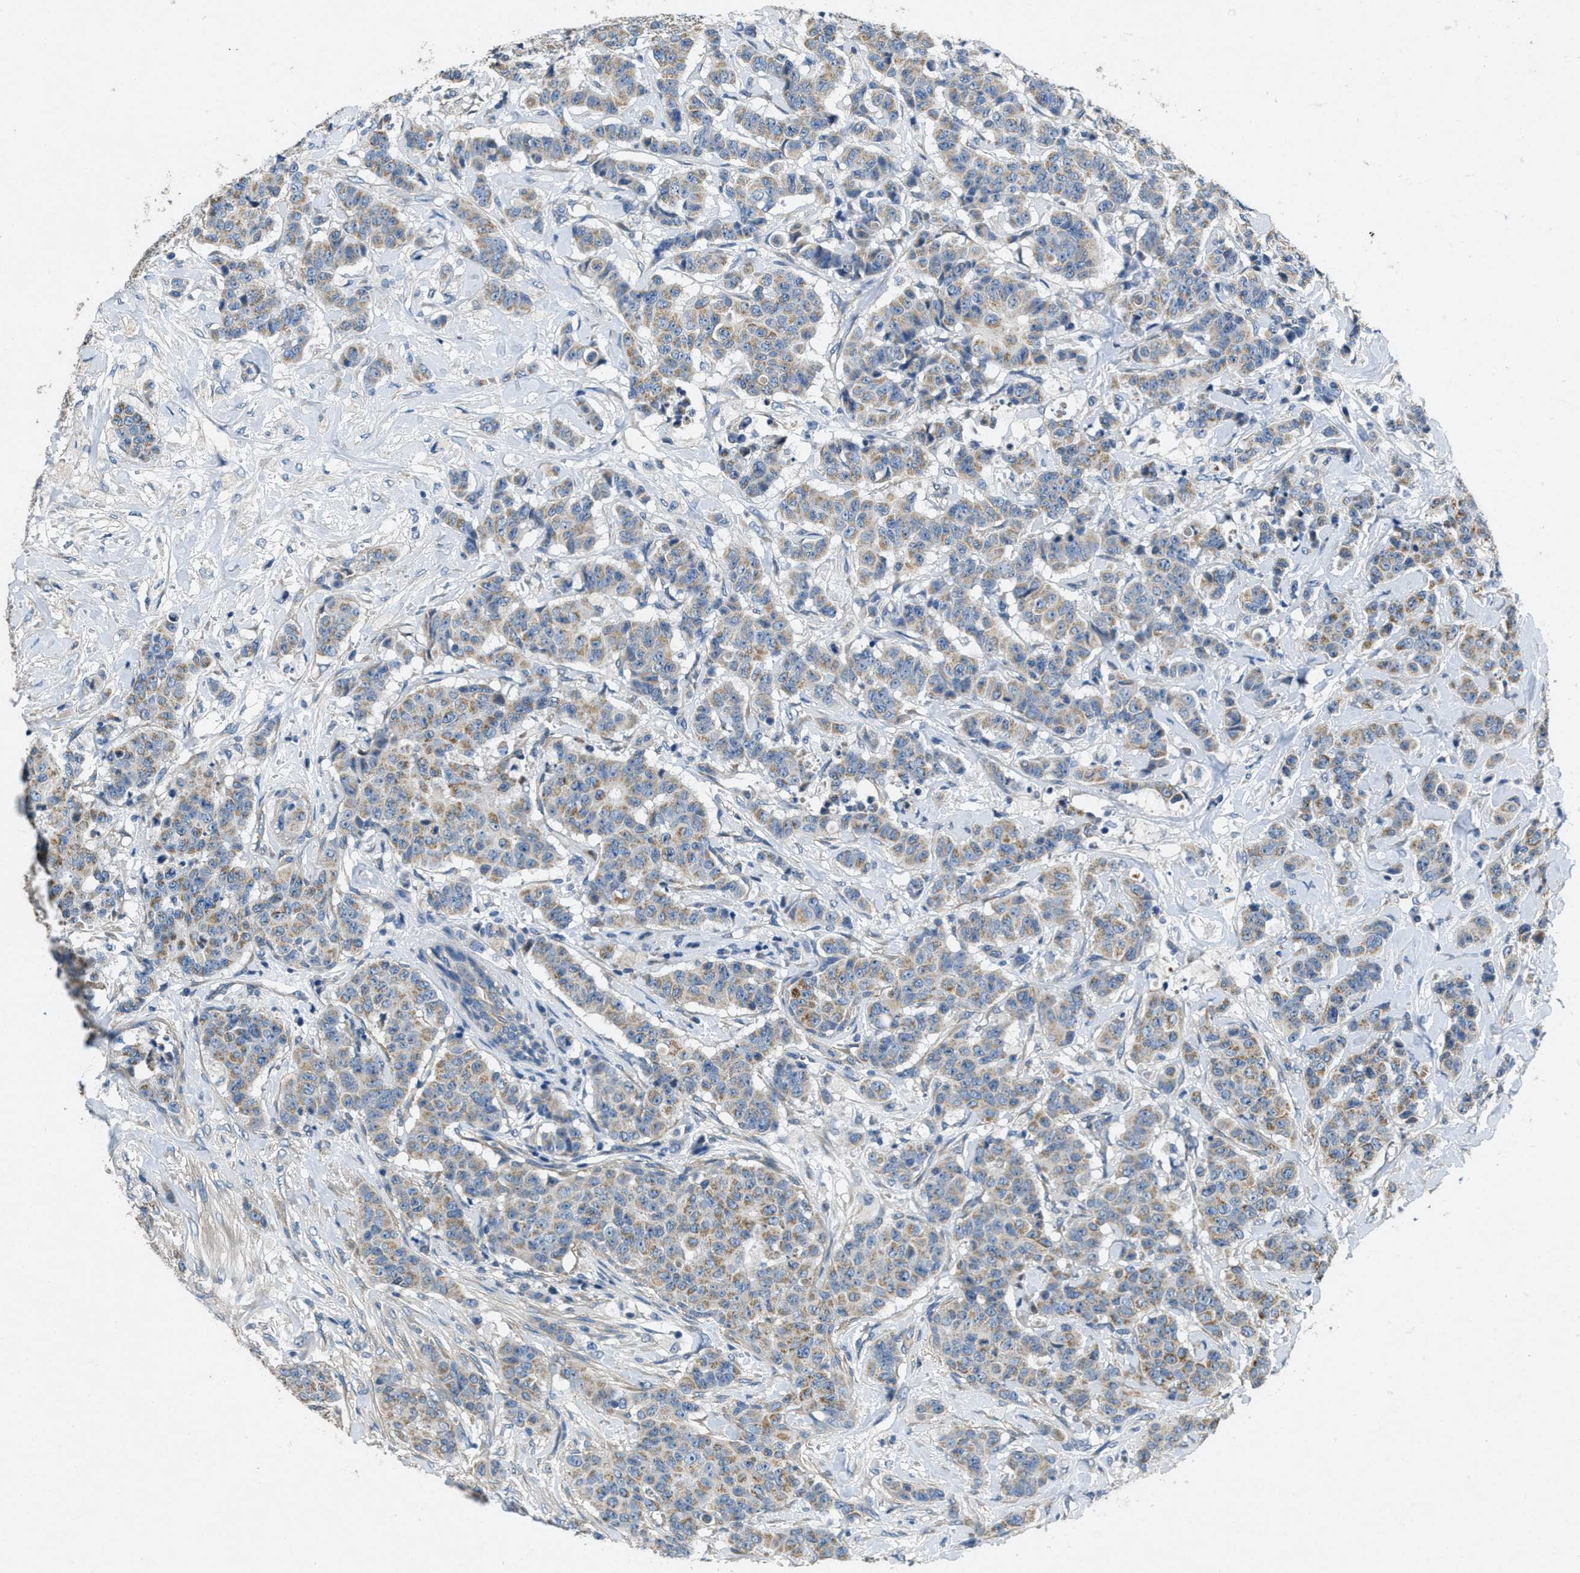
{"staining": {"intensity": "weak", "quantity": ">75%", "location": "cytoplasmic/membranous"}, "tissue": "breast cancer", "cell_type": "Tumor cells", "image_type": "cancer", "snomed": [{"axis": "morphology", "description": "Normal tissue, NOS"}, {"axis": "morphology", "description": "Duct carcinoma"}, {"axis": "topography", "description": "Breast"}], "caption": "Weak cytoplasmic/membranous staining for a protein is identified in about >75% of tumor cells of breast cancer using immunohistochemistry (IHC).", "gene": "TOMM70", "patient": {"sex": "female", "age": 40}}